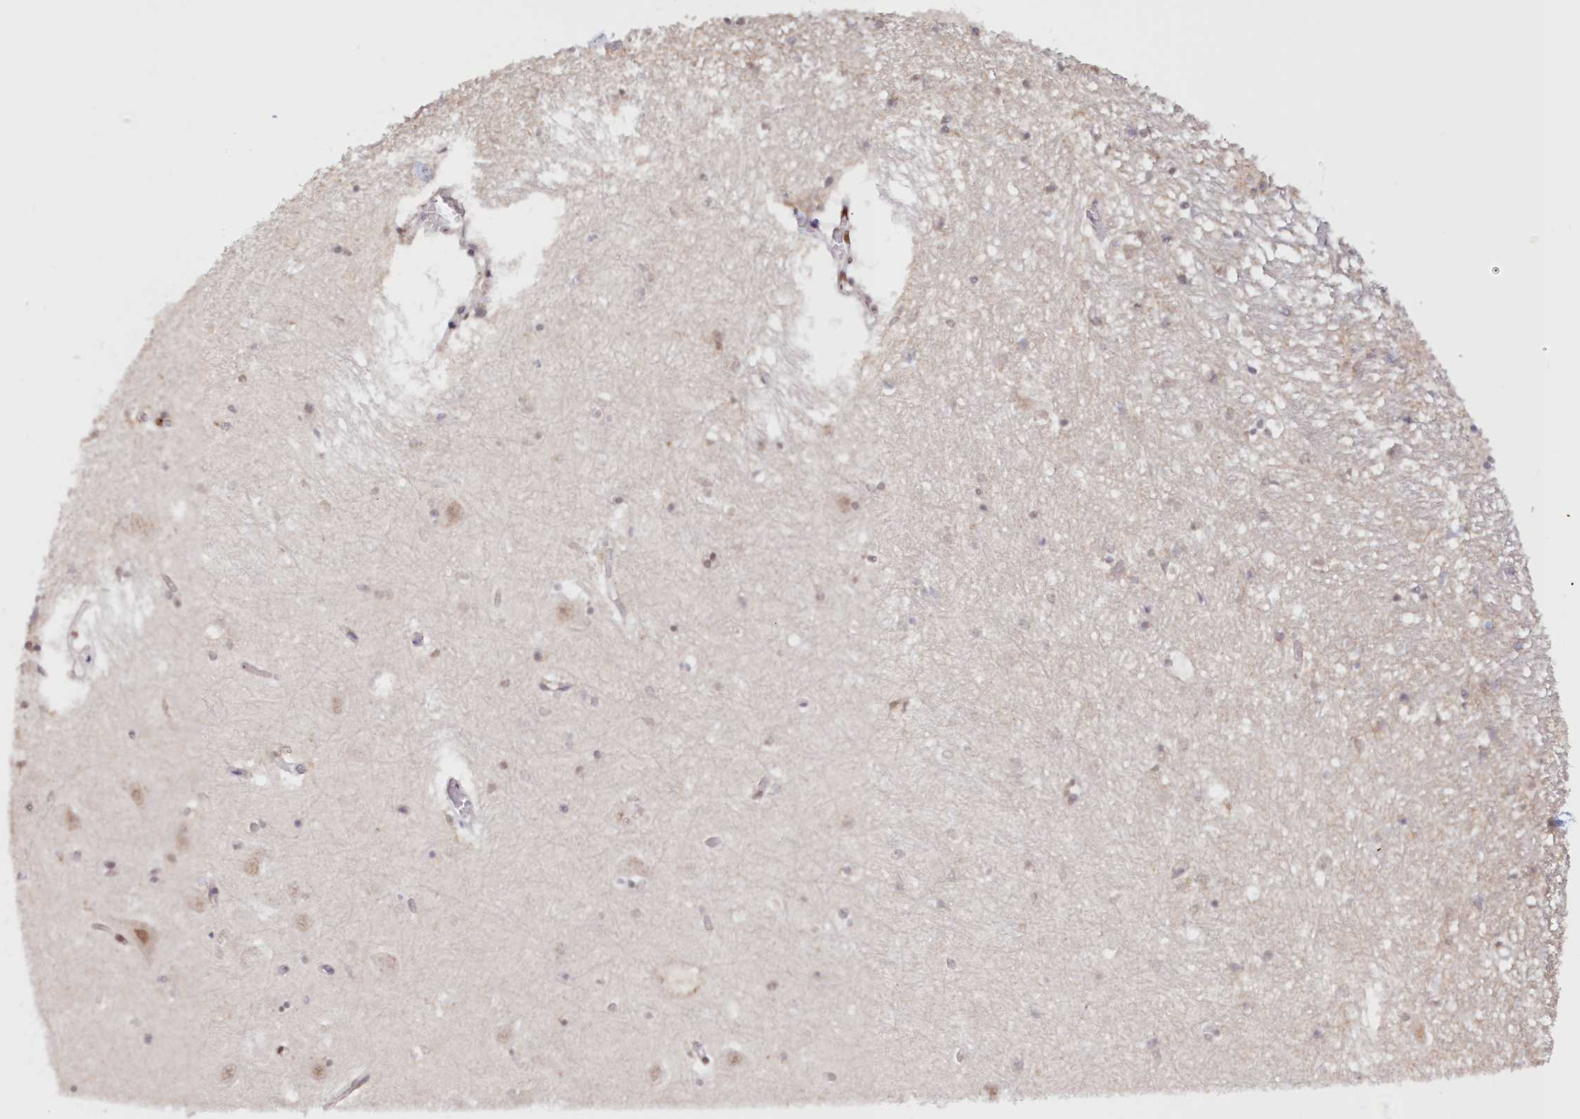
{"staining": {"intensity": "negative", "quantity": "none", "location": "none"}, "tissue": "hippocampus", "cell_type": "Glial cells", "image_type": "normal", "snomed": [{"axis": "morphology", "description": "Normal tissue, NOS"}, {"axis": "topography", "description": "Hippocampus"}], "caption": "DAB (3,3'-diaminobenzidine) immunohistochemical staining of normal hippocampus displays no significant expression in glial cells.", "gene": "POLR2B", "patient": {"sex": "male", "age": 70}}